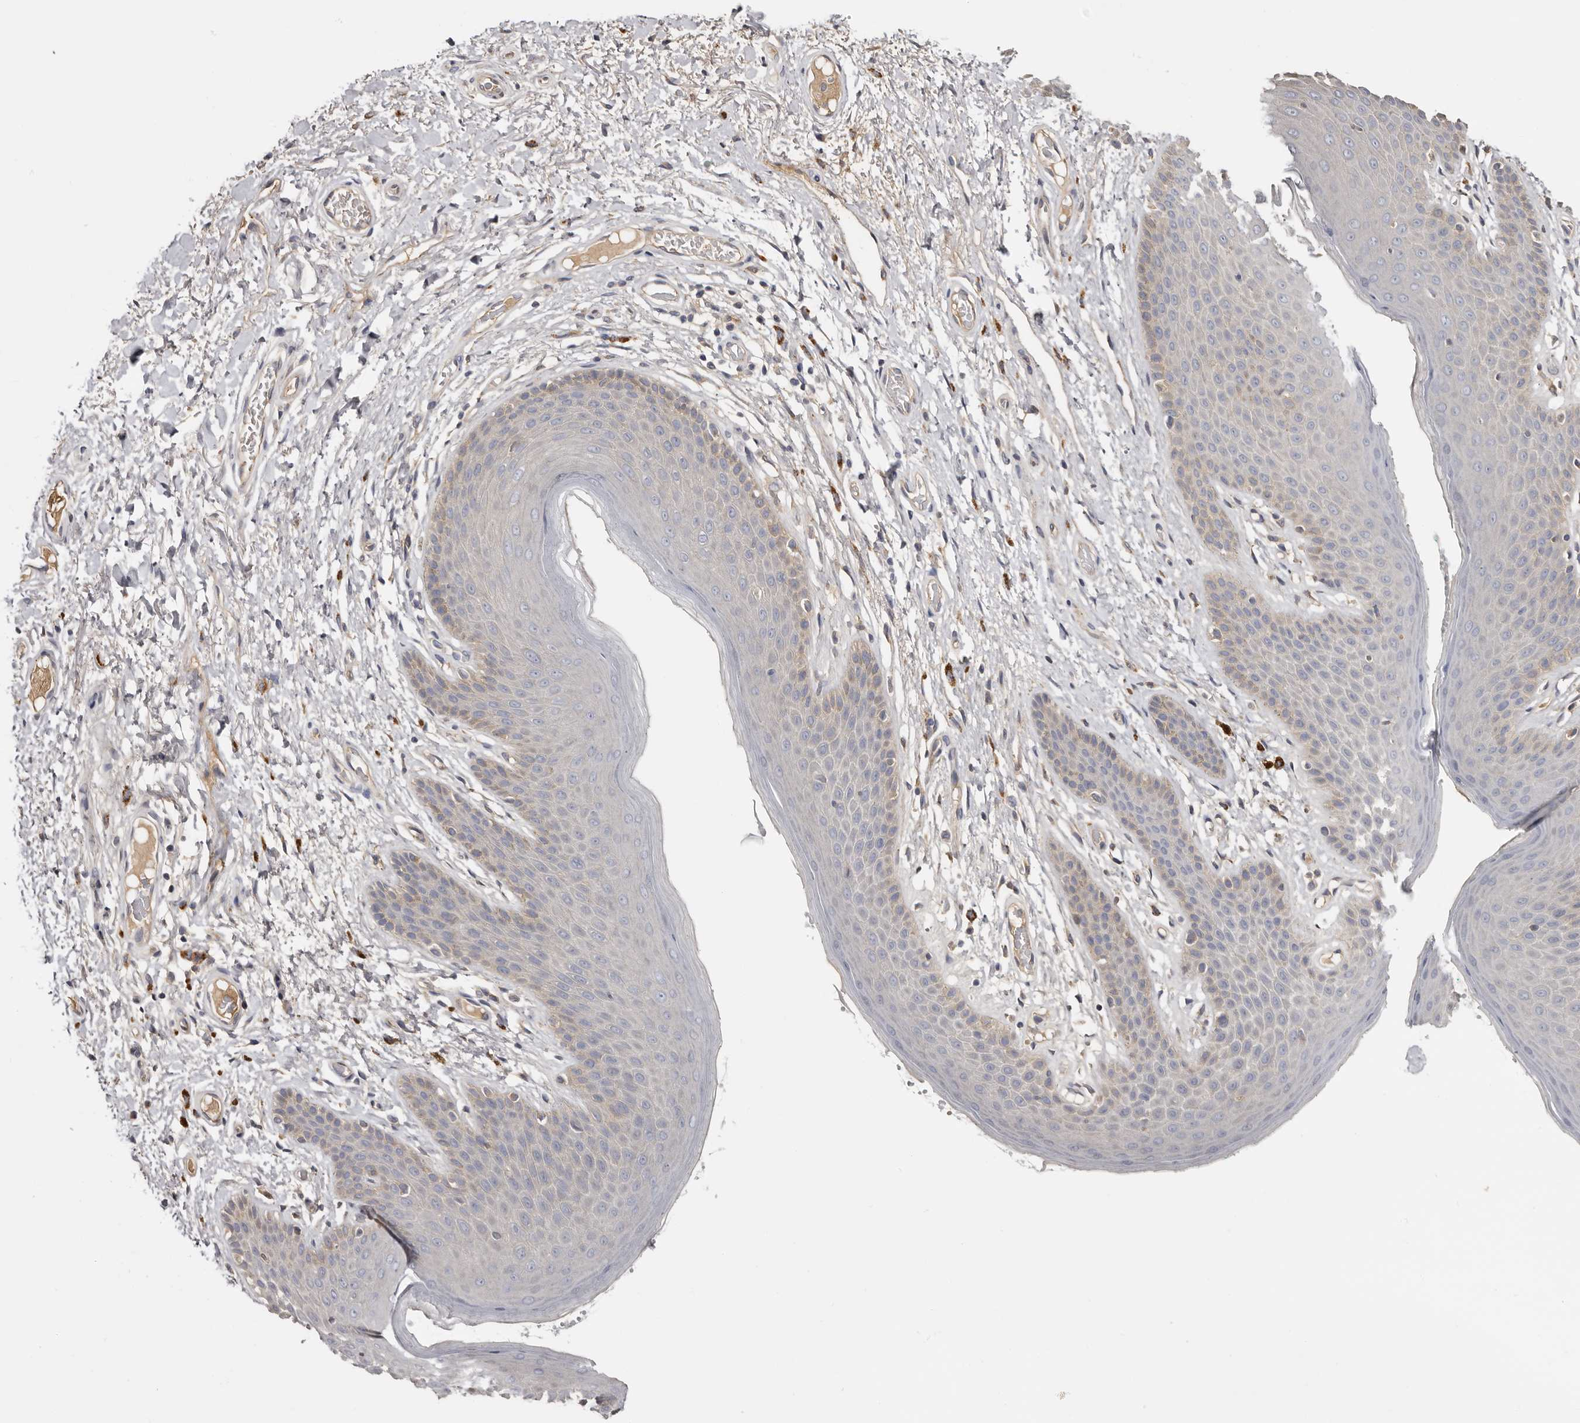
{"staining": {"intensity": "weak", "quantity": "<25%", "location": "cytoplasmic/membranous"}, "tissue": "skin", "cell_type": "Epidermal cells", "image_type": "normal", "snomed": [{"axis": "morphology", "description": "Normal tissue, NOS"}, {"axis": "topography", "description": "Anal"}], "caption": "Epidermal cells show no significant protein positivity in normal skin. (DAB (3,3'-diaminobenzidine) immunohistochemistry (IHC) visualized using brightfield microscopy, high magnification).", "gene": "INKA2", "patient": {"sex": "male", "age": 74}}